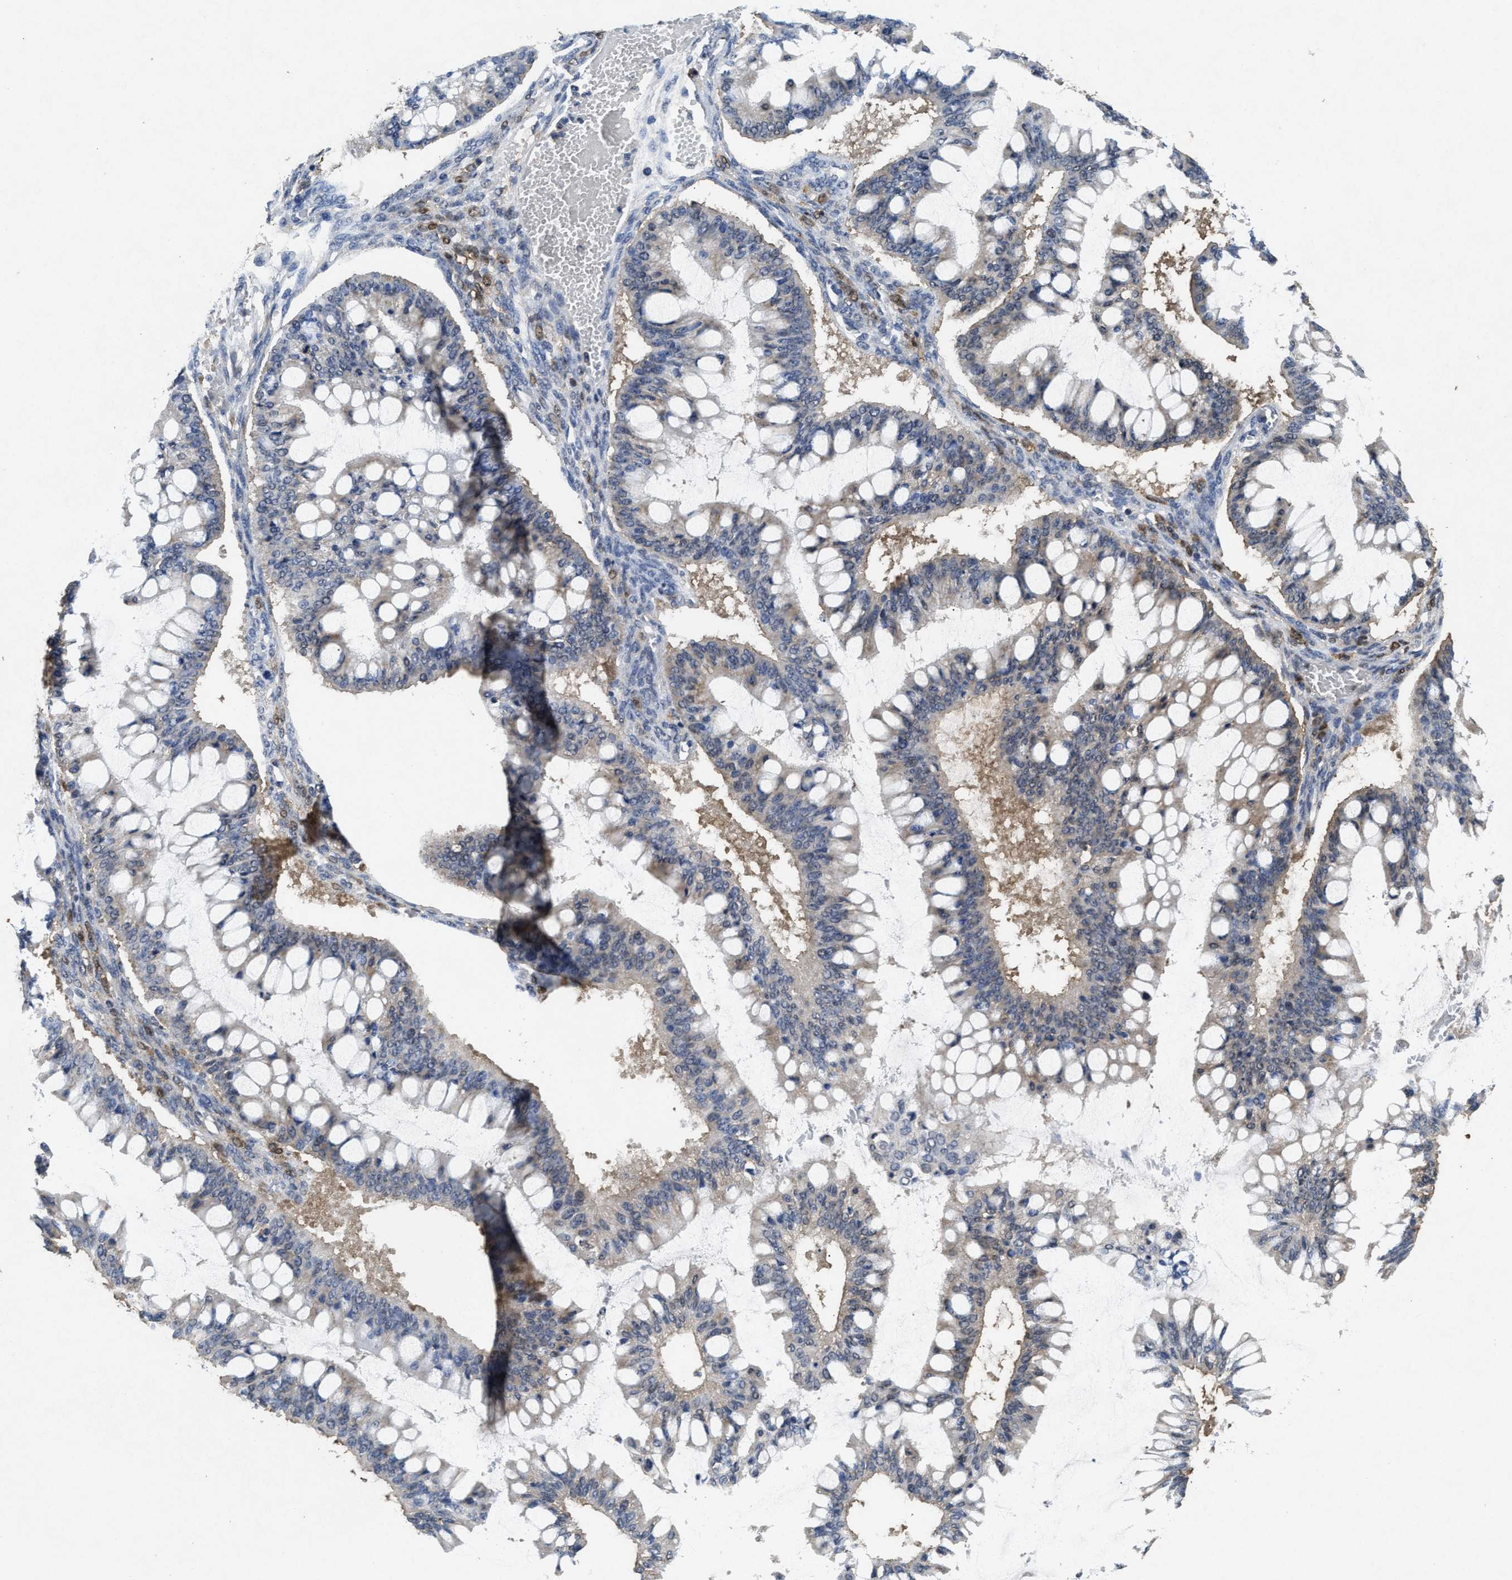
{"staining": {"intensity": "weak", "quantity": "25%-75%", "location": "cytoplasmic/membranous"}, "tissue": "ovarian cancer", "cell_type": "Tumor cells", "image_type": "cancer", "snomed": [{"axis": "morphology", "description": "Cystadenocarcinoma, mucinous, NOS"}, {"axis": "topography", "description": "Ovary"}], "caption": "This image displays IHC staining of human ovarian cancer, with low weak cytoplasmic/membranous staining in approximately 25%-75% of tumor cells.", "gene": "ACAT2", "patient": {"sex": "female", "age": 73}}